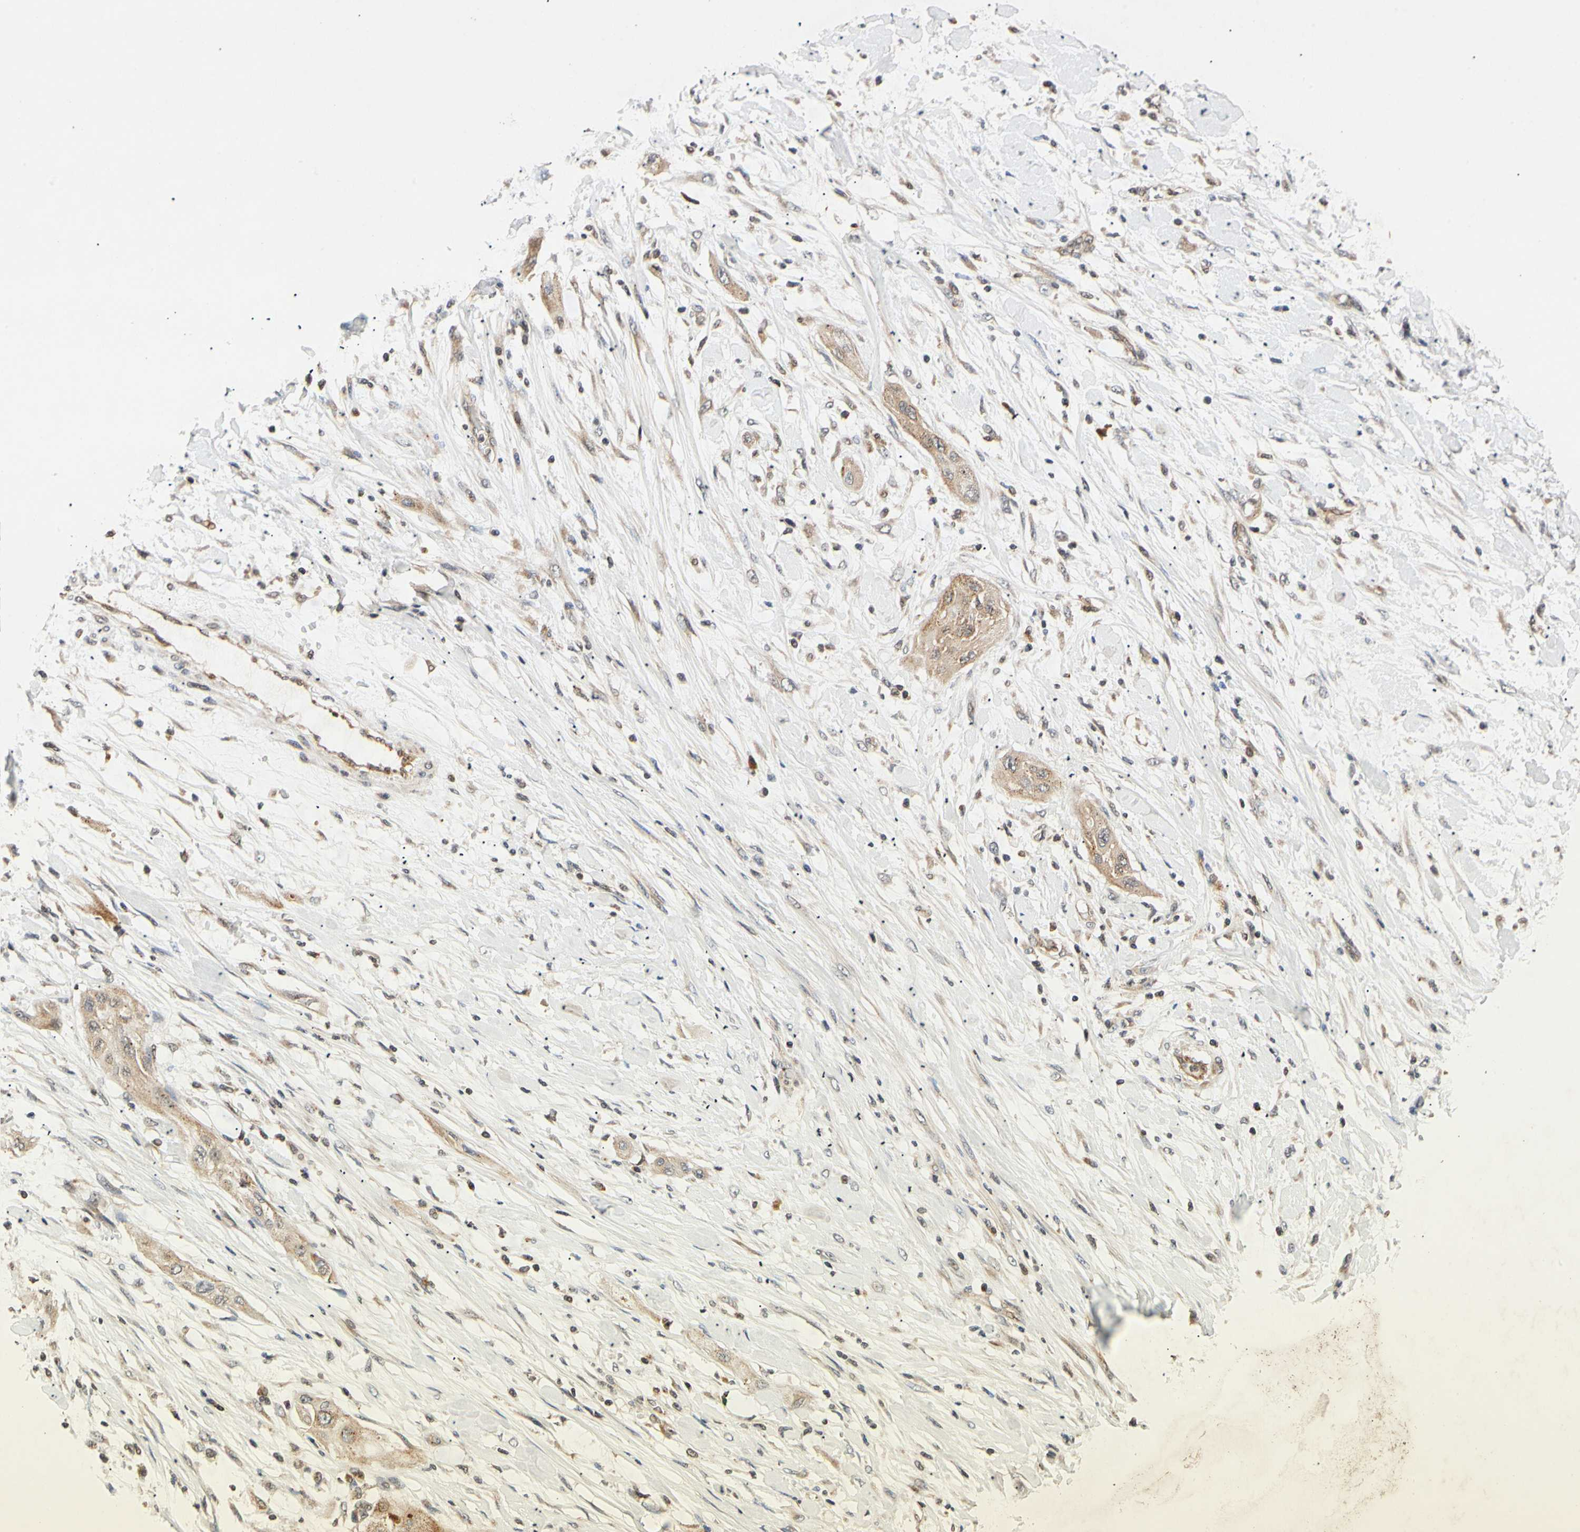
{"staining": {"intensity": "moderate", "quantity": ">75%", "location": "cytoplasmic/membranous"}, "tissue": "lung cancer", "cell_type": "Tumor cells", "image_type": "cancer", "snomed": [{"axis": "morphology", "description": "Squamous cell carcinoma, NOS"}, {"axis": "topography", "description": "Lung"}], "caption": "Immunohistochemistry histopathology image of lung cancer stained for a protein (brown), which displays medium levels of moderate cytoplasmic/membranous expression in approximately >75% of tumor cells.", "gene": "MRPS22", "patient": {"sex": "female", "age": 47}}